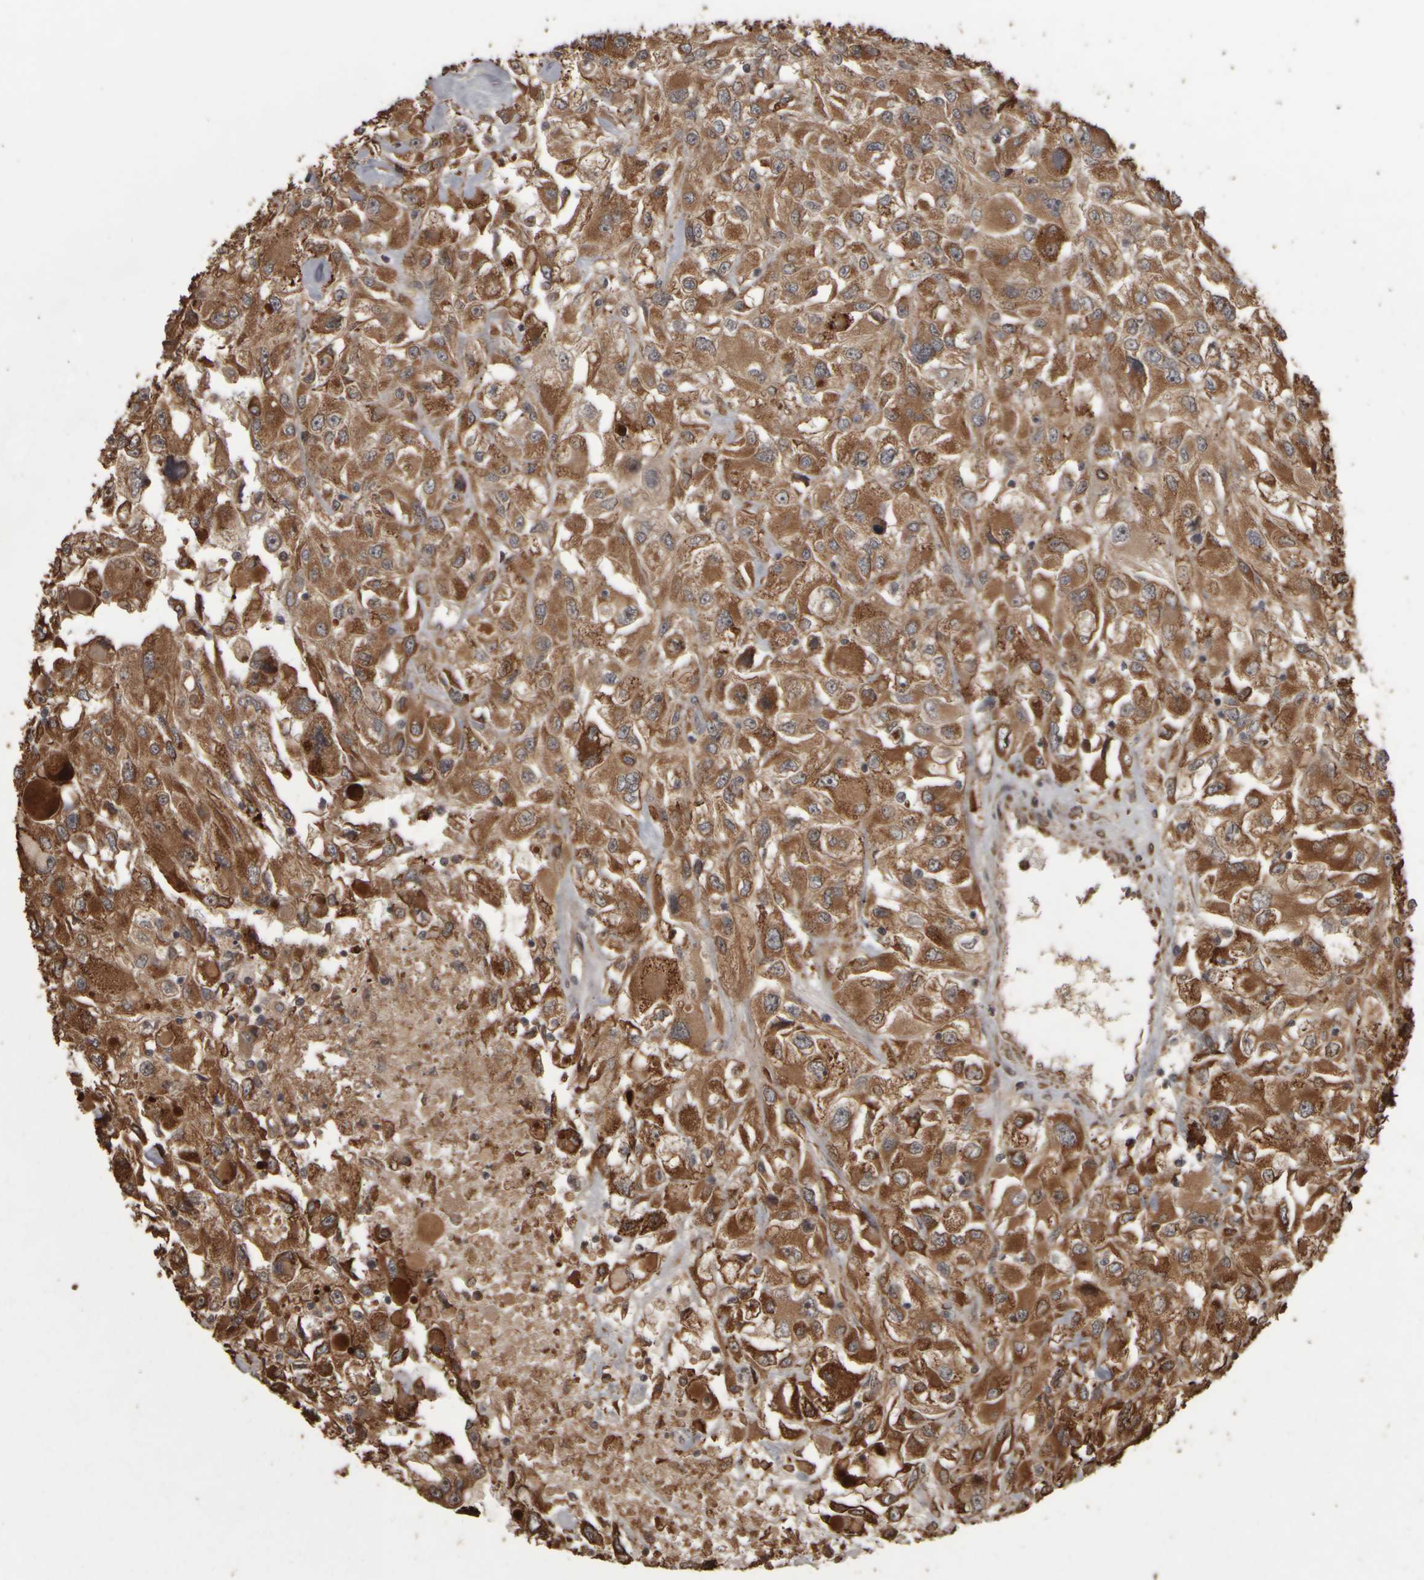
{"staining": {"intensity": "moderate", "quantity": ">75%", "location": "cytoplasmic/membranous"}, "tissue": "renal cancer", "cell_type": "Tumor cells", "image_type": "cancer", "snomed": [{"axis": "morphology", "description": "Adenocarcinoma, NOS"}, {"axis": "topography", "description": "Kidney"}], "caption": "This image demonstrates IHC staining of adenocarcinoma (renal), with medium moderate cytoplasmic/membranous positivity in about >75% of tumor cells.", "gene": "AGBL3", "patient": {"sex": "female", "age": 52}}